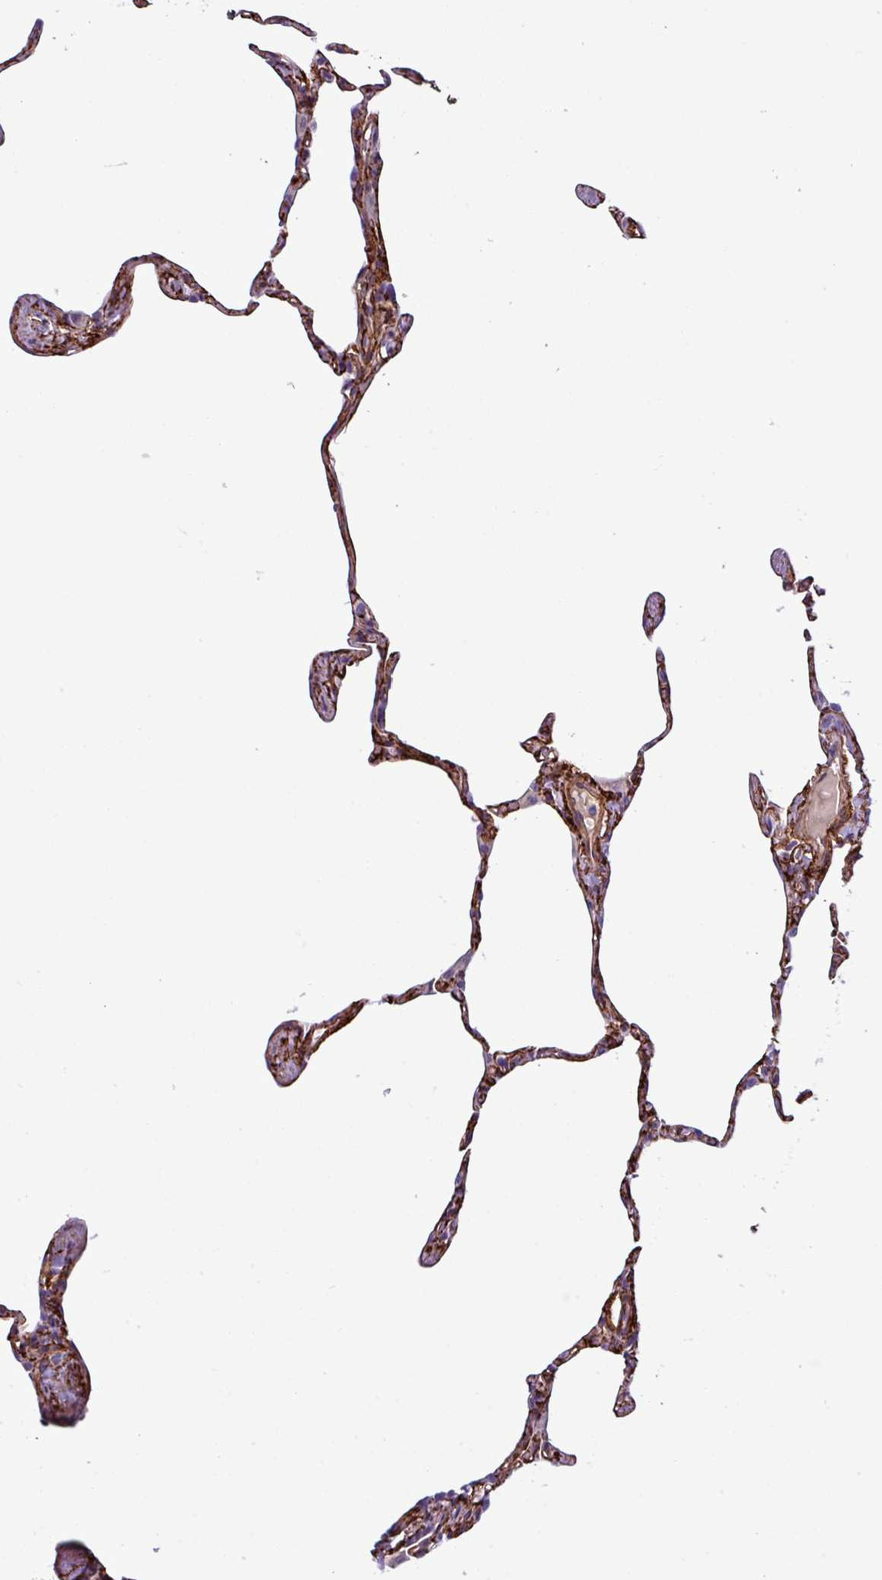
{"staining": {"intensity": "strong", "quantity": "25%-75%", "location": "cytoplasmic/membranous"}, "tissue": "lung", "cell_type": "Alveolar cells", "image_type": "normal", "snomed": [{"axis": "morphology", "description": "Normal tissue, NOS"}, {"axis": "topography", "description": "Lung"}], "caption": "IHC histopathology image of unremarkable human lung stained for a protein (brown), which reveals high levels of strong cytoplasmic/membranous expression in about 25%-75% of alveolar cells.", "gene": "PARD6A", "patient": {"sex": "male", "age": 65}}